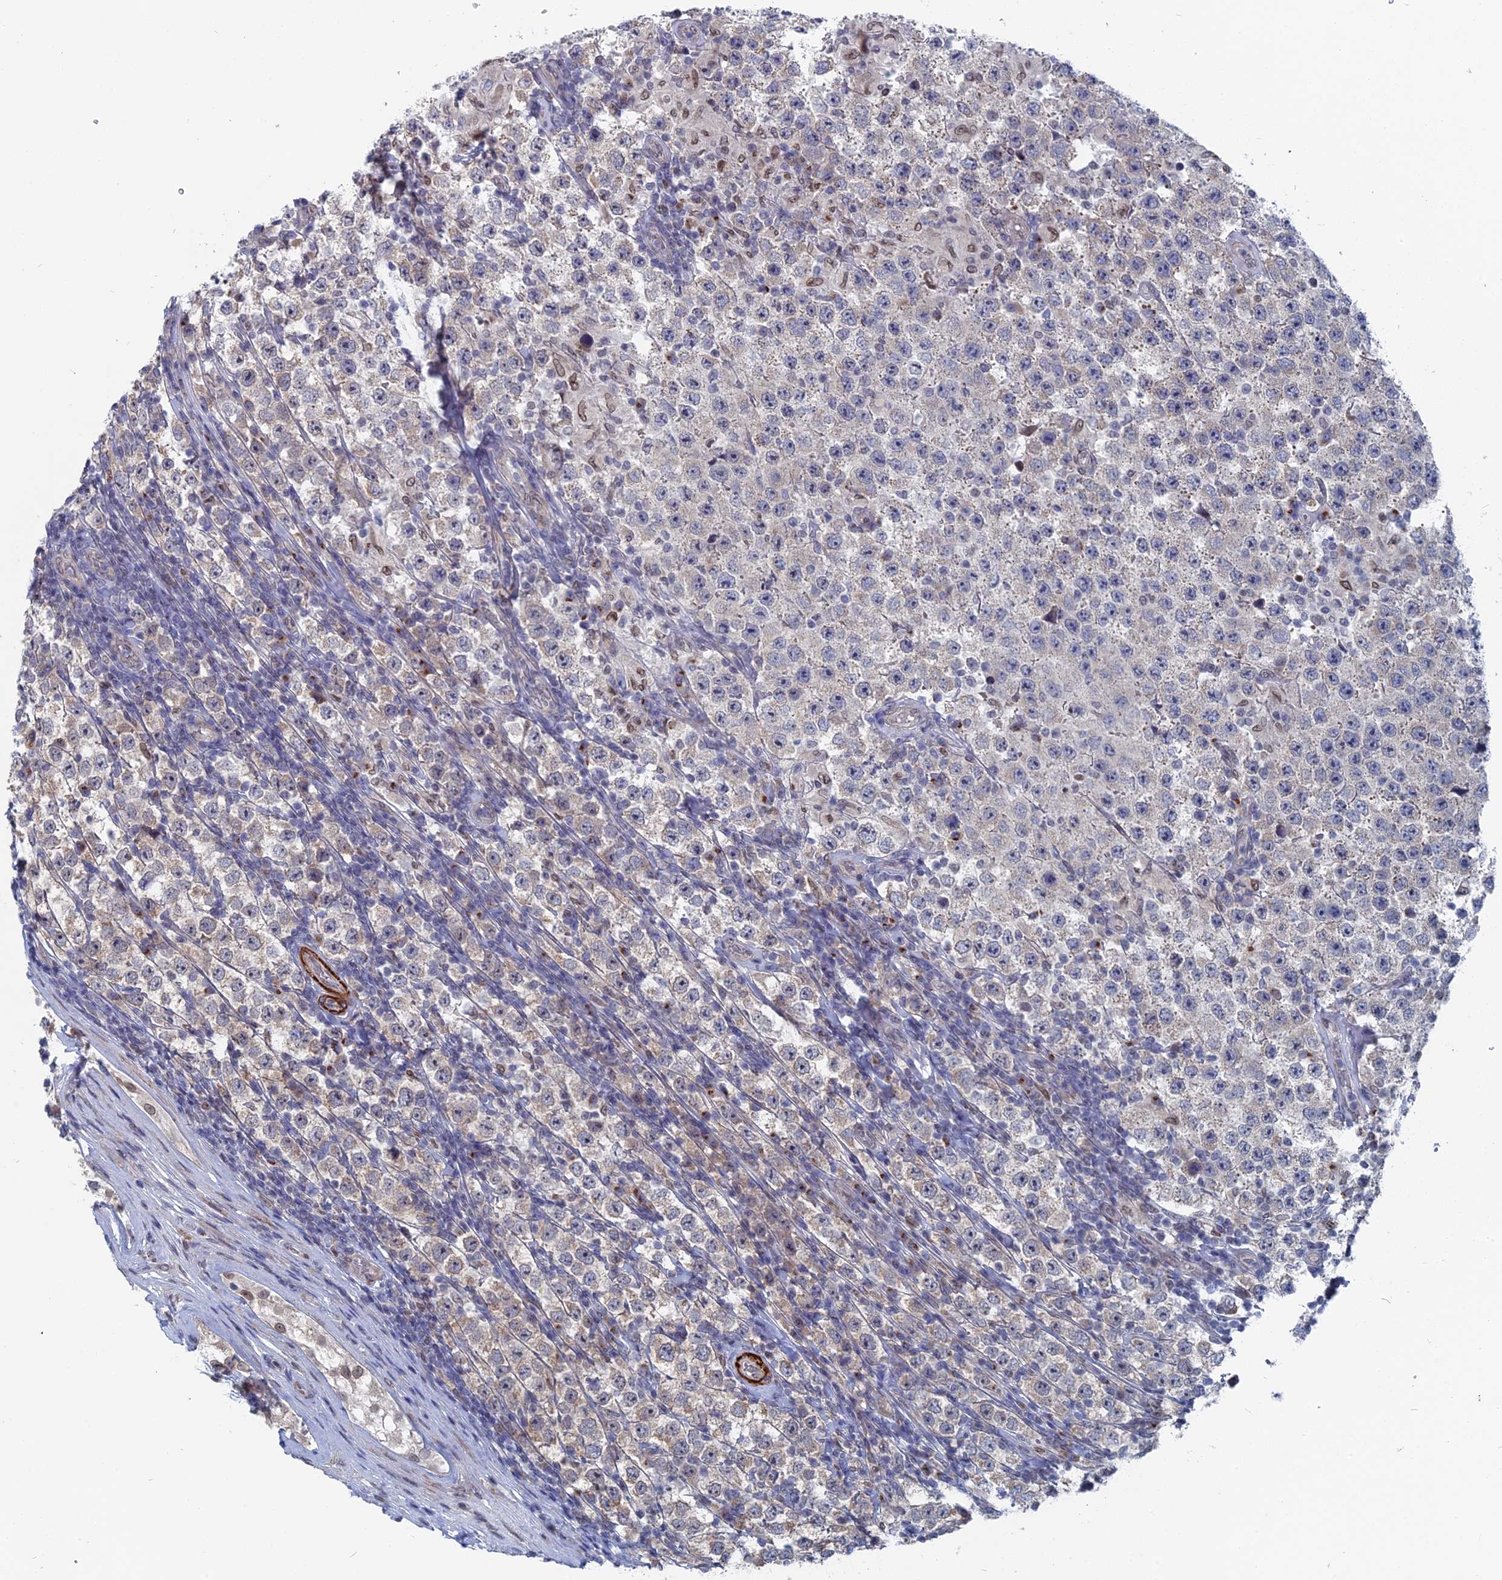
{"staining": {"intensity": "weak", "quantity": "<25%", "location": "cytoplasmic/membranous"}, "tissue": "testis cancer", "cell_type": "Tumor cells", "image_type": "cancer", "snomed": [{"axis": "morphology", "description": "Normal tissue, NOS"}, {"axis": "morphology", "description": "Urothelial carcinoma, High grade"}, {"axis": "morphology", "description": "Seminoma, NOS"}, {"axis": "morphology", "description": "Carcinoma, Embryonal, NOS"}, {"axis": "topography", "description": "Urinary bladder"}, {"axis": "topography", "description": "Testis"}], "caption": "This is a histopathology image of immunohistochemistry staining of high-grade urothelial carcinoma (testis), which shows no staining in tumor cells.", "gene": "MTRF1", "patient": {"sex": "male", "age": 41}}